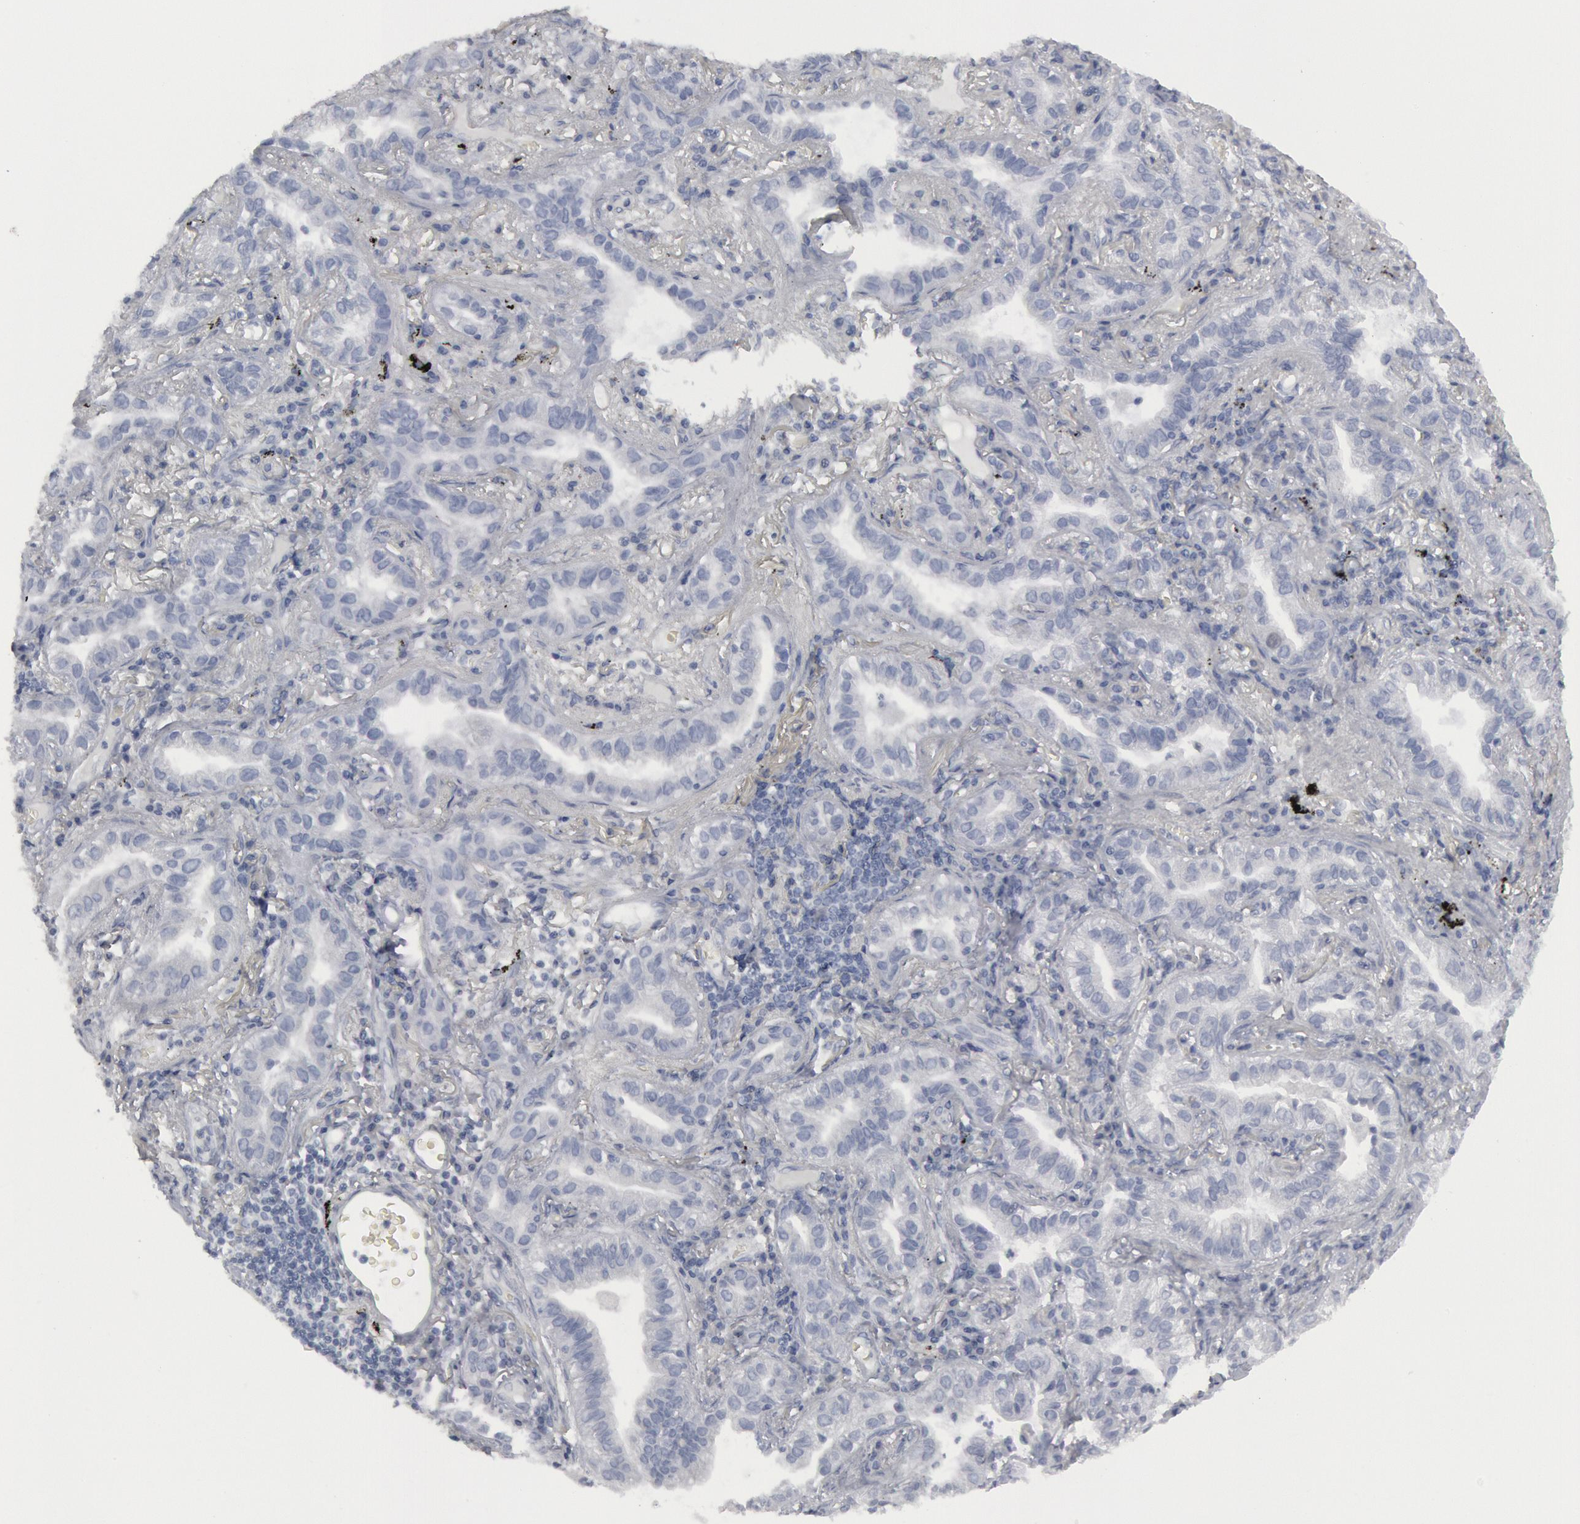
{"staining": {"intensity": "negative", "quantity": "none", "location": "none"}, "tissue": "lung cancer", "cell_type": "Tumor cells", "image_type": "cancer", "snomed": [{"axis": "morphology", "description": "Adenocarcinoma, NOS"}, {"axis": "topography", "description": "Lung"}], "caption": "There is no significant positivity in tumor cells of adenocarcinoma (lung). The staining is performed using DAB (3,3'-diaminobenzidine) brown chromogen with nuclei counter-stained in using hematoxylin.", "gene": "DMC1", "patient": {"sex": "female", "age": 50}}